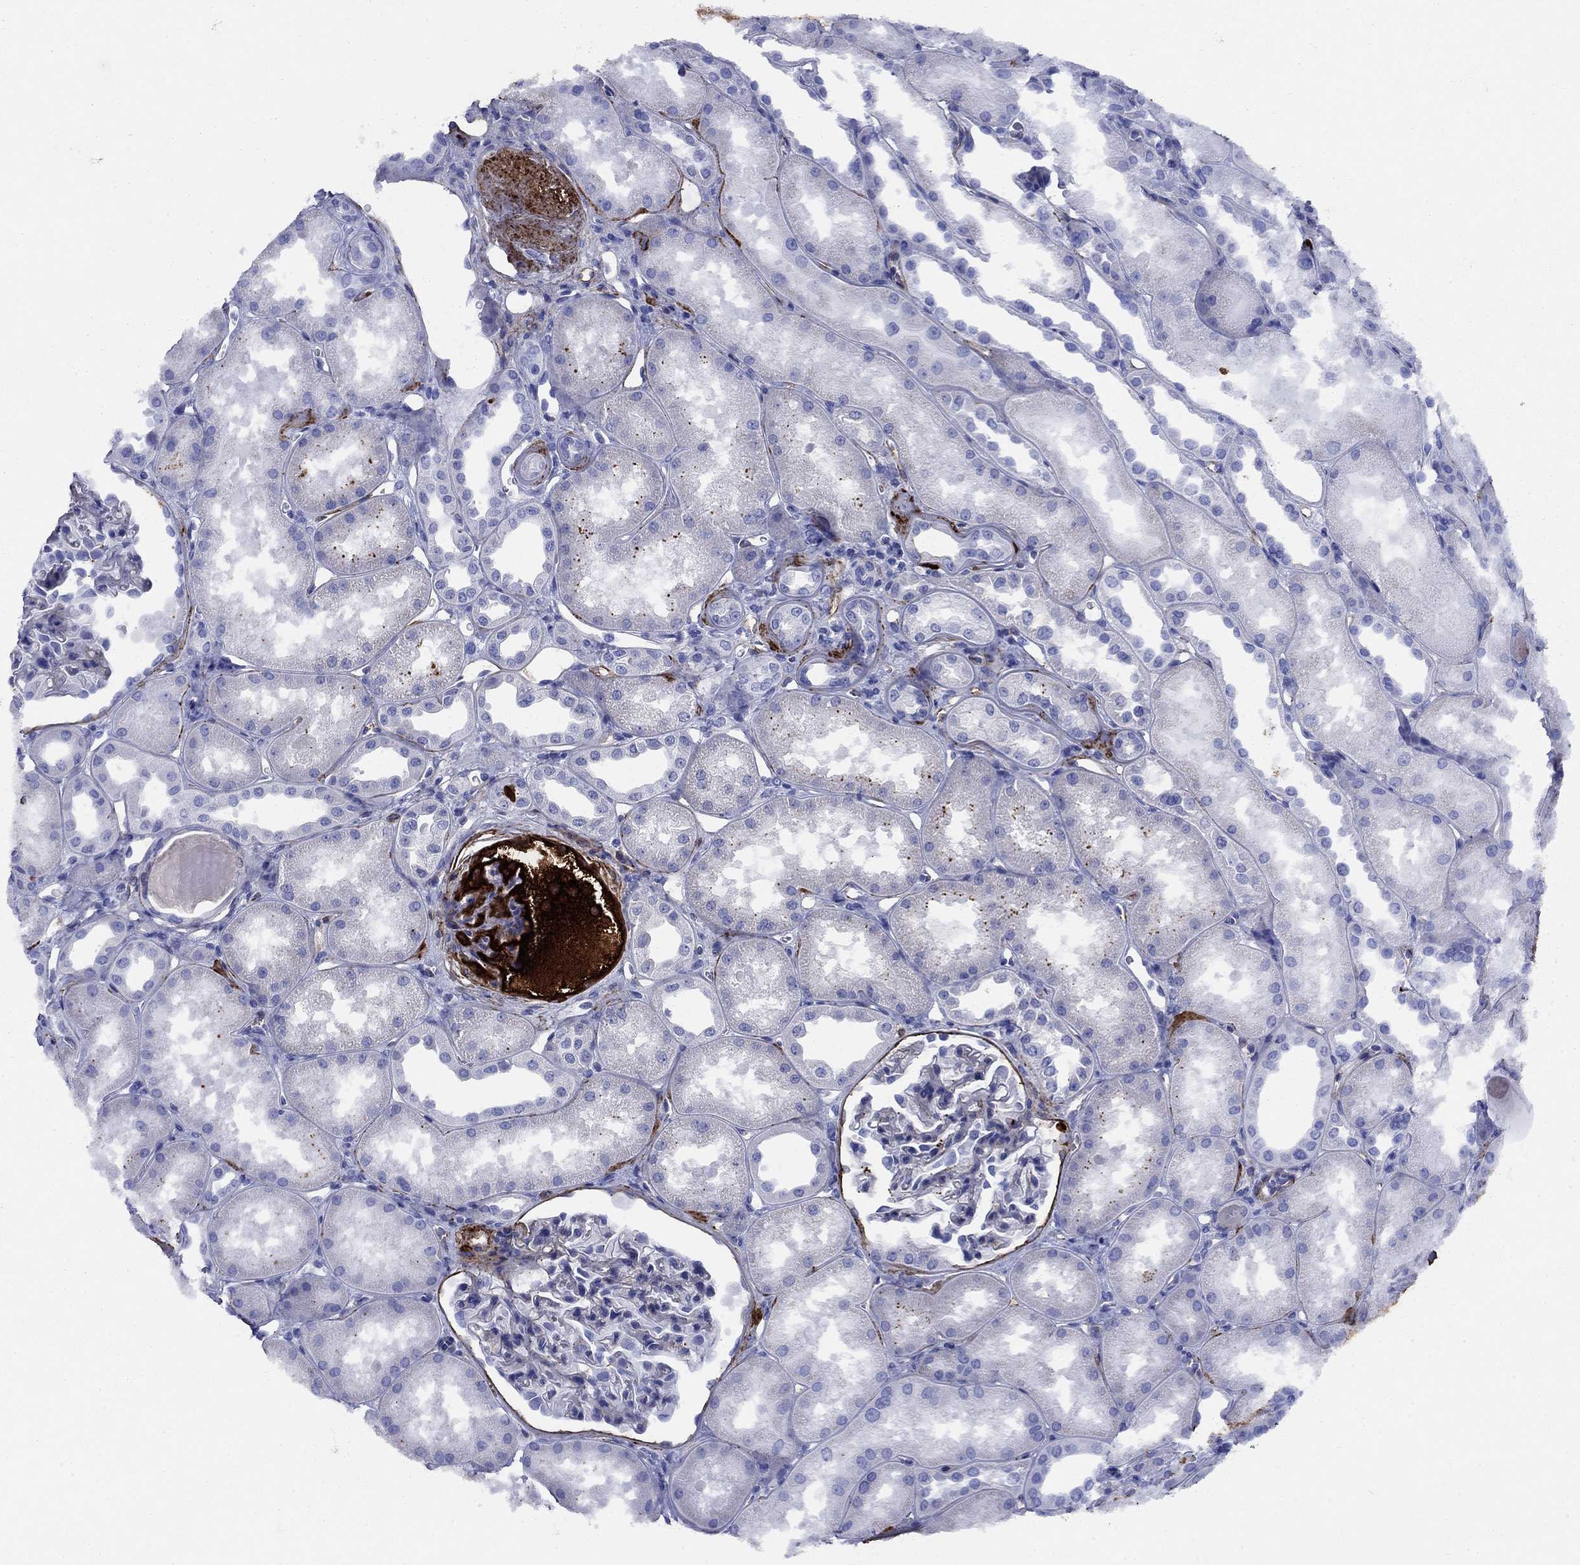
{"staining": {"intensity": "negative", "quantity": "none", "location": "none"}, "tissue": "kidney", "cell_type": "Cells in glomeruli", "image_type": "normal", "snomed": [{"axis": "morphology", "description": "Normal tissue, NOS"}, {"axis": "topography", "description": "Kidney"}], "caption": "IHC histopathology image of unremarkable human kidney stained for a protein (brown), which exhibits no positivity in cells in glomeruli.", "gene": "VTN", "patient": {"sex": "male", "age": 61}}